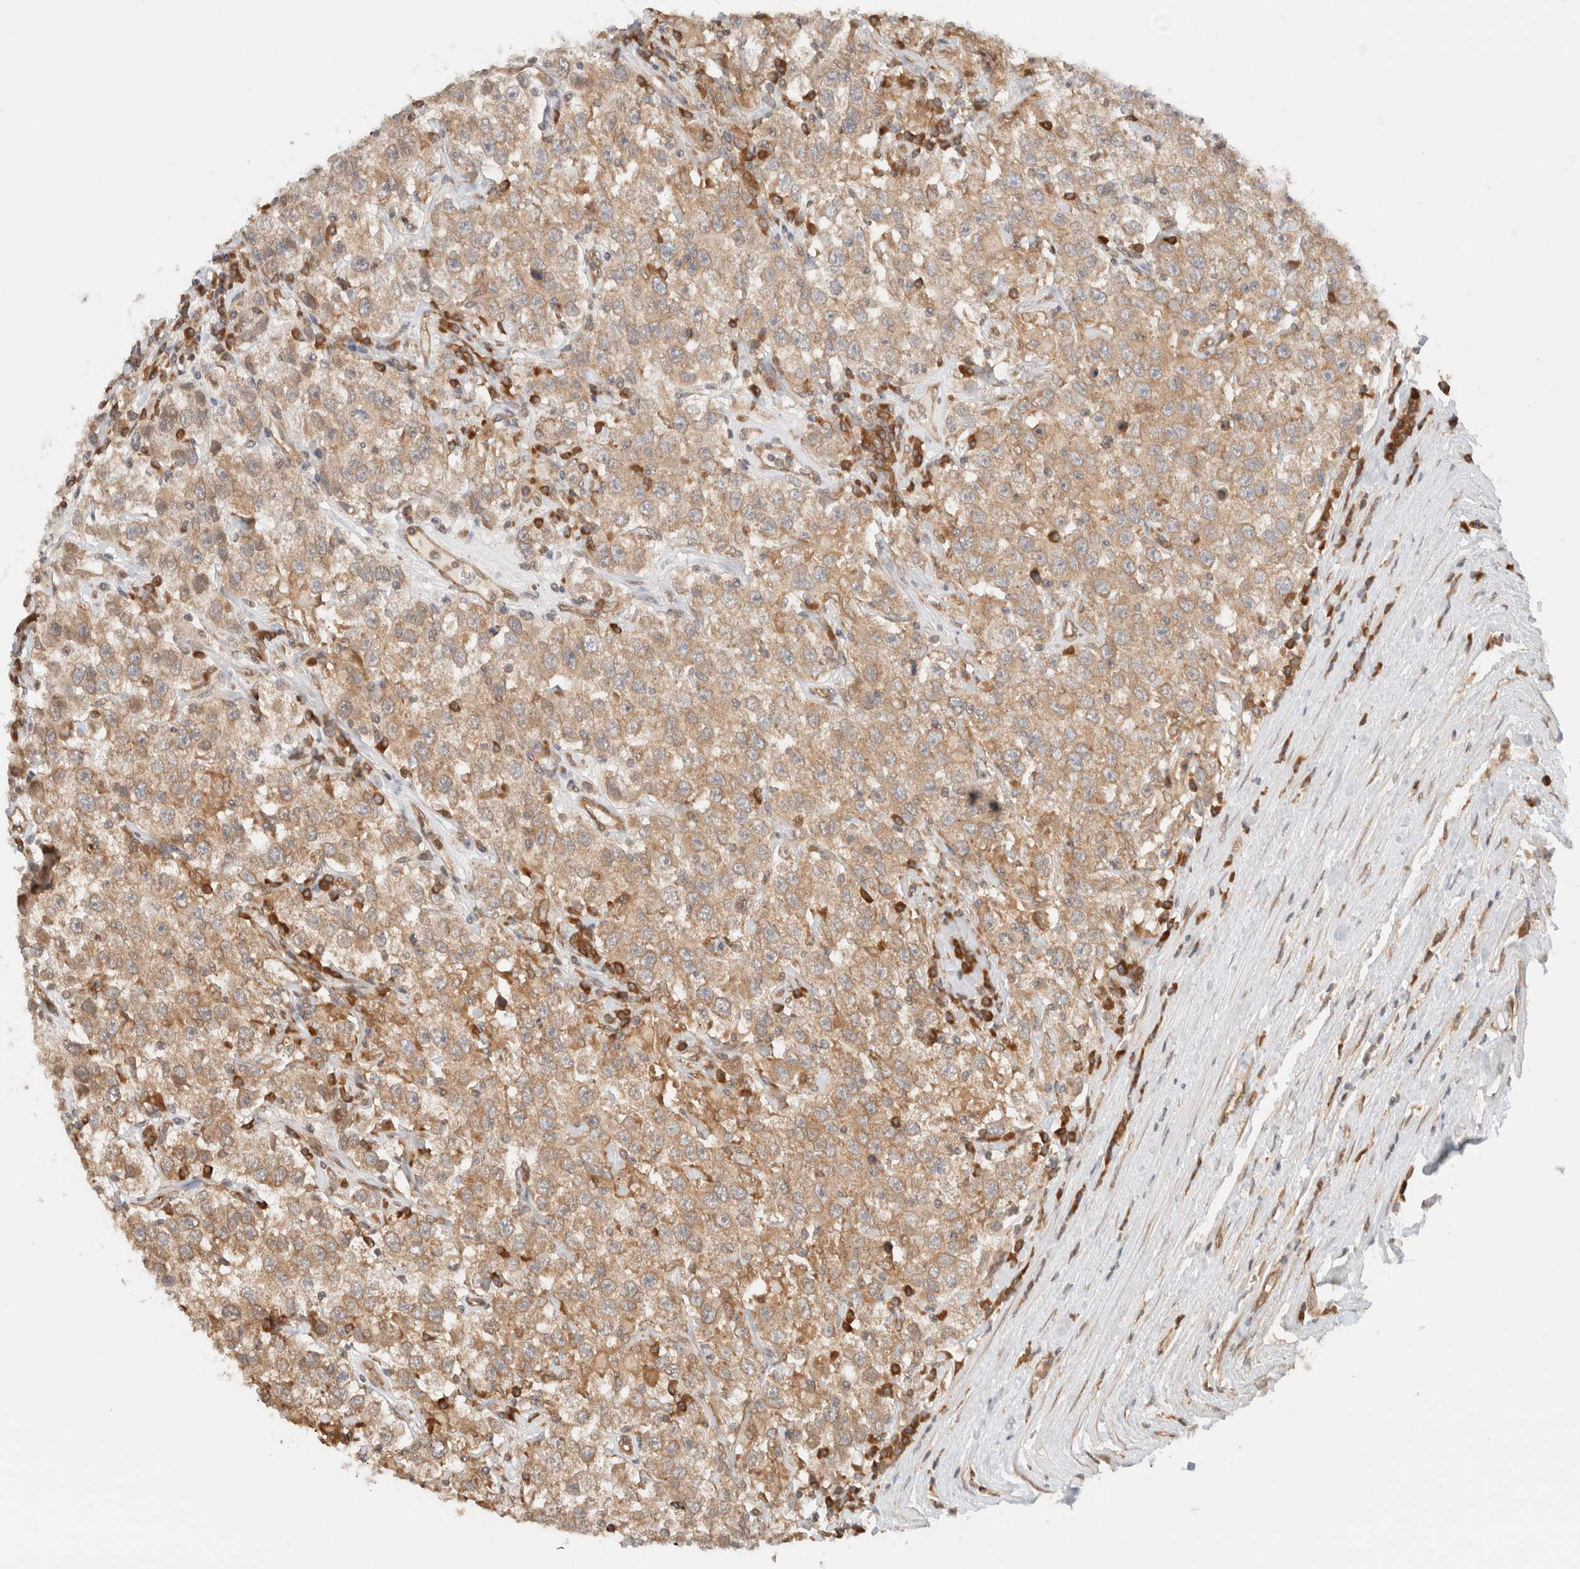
{"staining": {"intensity": "moderate", "quantity": ">75%", "location": "cytoplasmic/membranous"}, "tissue": "testis cancer", "cell_type": "Tumor cells", "image_type": "cancer", "snomed": [{"axis": "morphology", "description": "Seminoma, NOS"}, {"axis": "topography", "description": "Testis"}], "caption": "Protein expression by immunohistochemistry reveals moderate cytoplasmic/membranous staining in about >75% of tumor cells in seminoma (testis).", "gene": "ARFGEF2", "patient": {"sex": "male", "age": 41}}